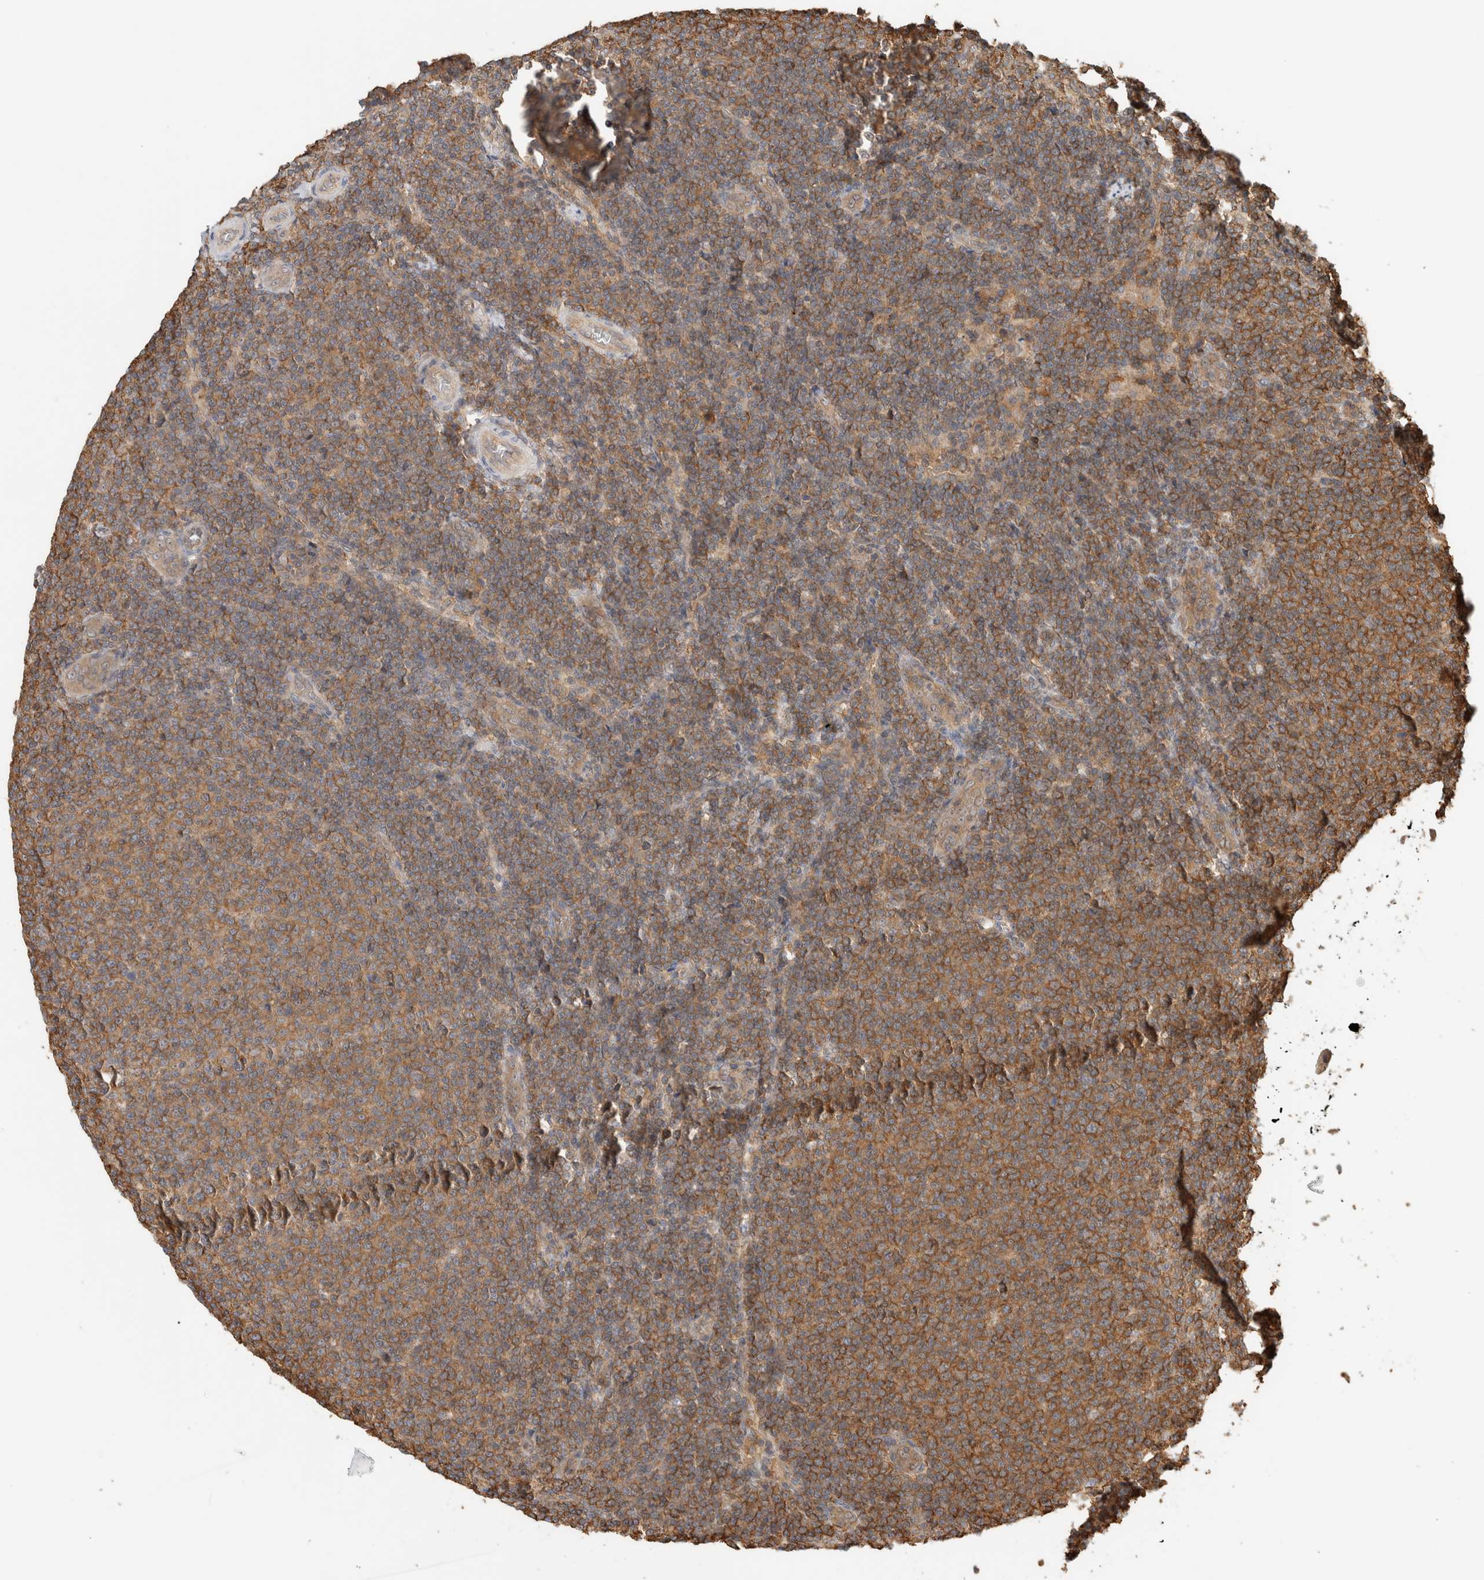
{"staining": {"intensity": "moderate", "quantity": ">75%", "location": "cytoplasmic/membranous"}, "tissue": "lymphoma", "cell_type": "Tumor cells", "image_type": "cancer", "snomed": [{"axis": "morphology", "description": "Malignant lymphoma, non-Hodgkin's type, Low grade"}, {"axis": "topography", "description": "Lymph node"}], "caption": "A brown stain highlights moderate cytoplasmic/membranous expression of a protein in malignant lymphoma, non-Hodgkin's type (low-grade) tumor cells. The staining was performed using DAB to visualize the protein expression in brown, while the nuclei were stained in blue with hematoxylin (Magnification: 20x).", "gene": "PFDN4", "patient": {"sex": "male", "age": 66}}